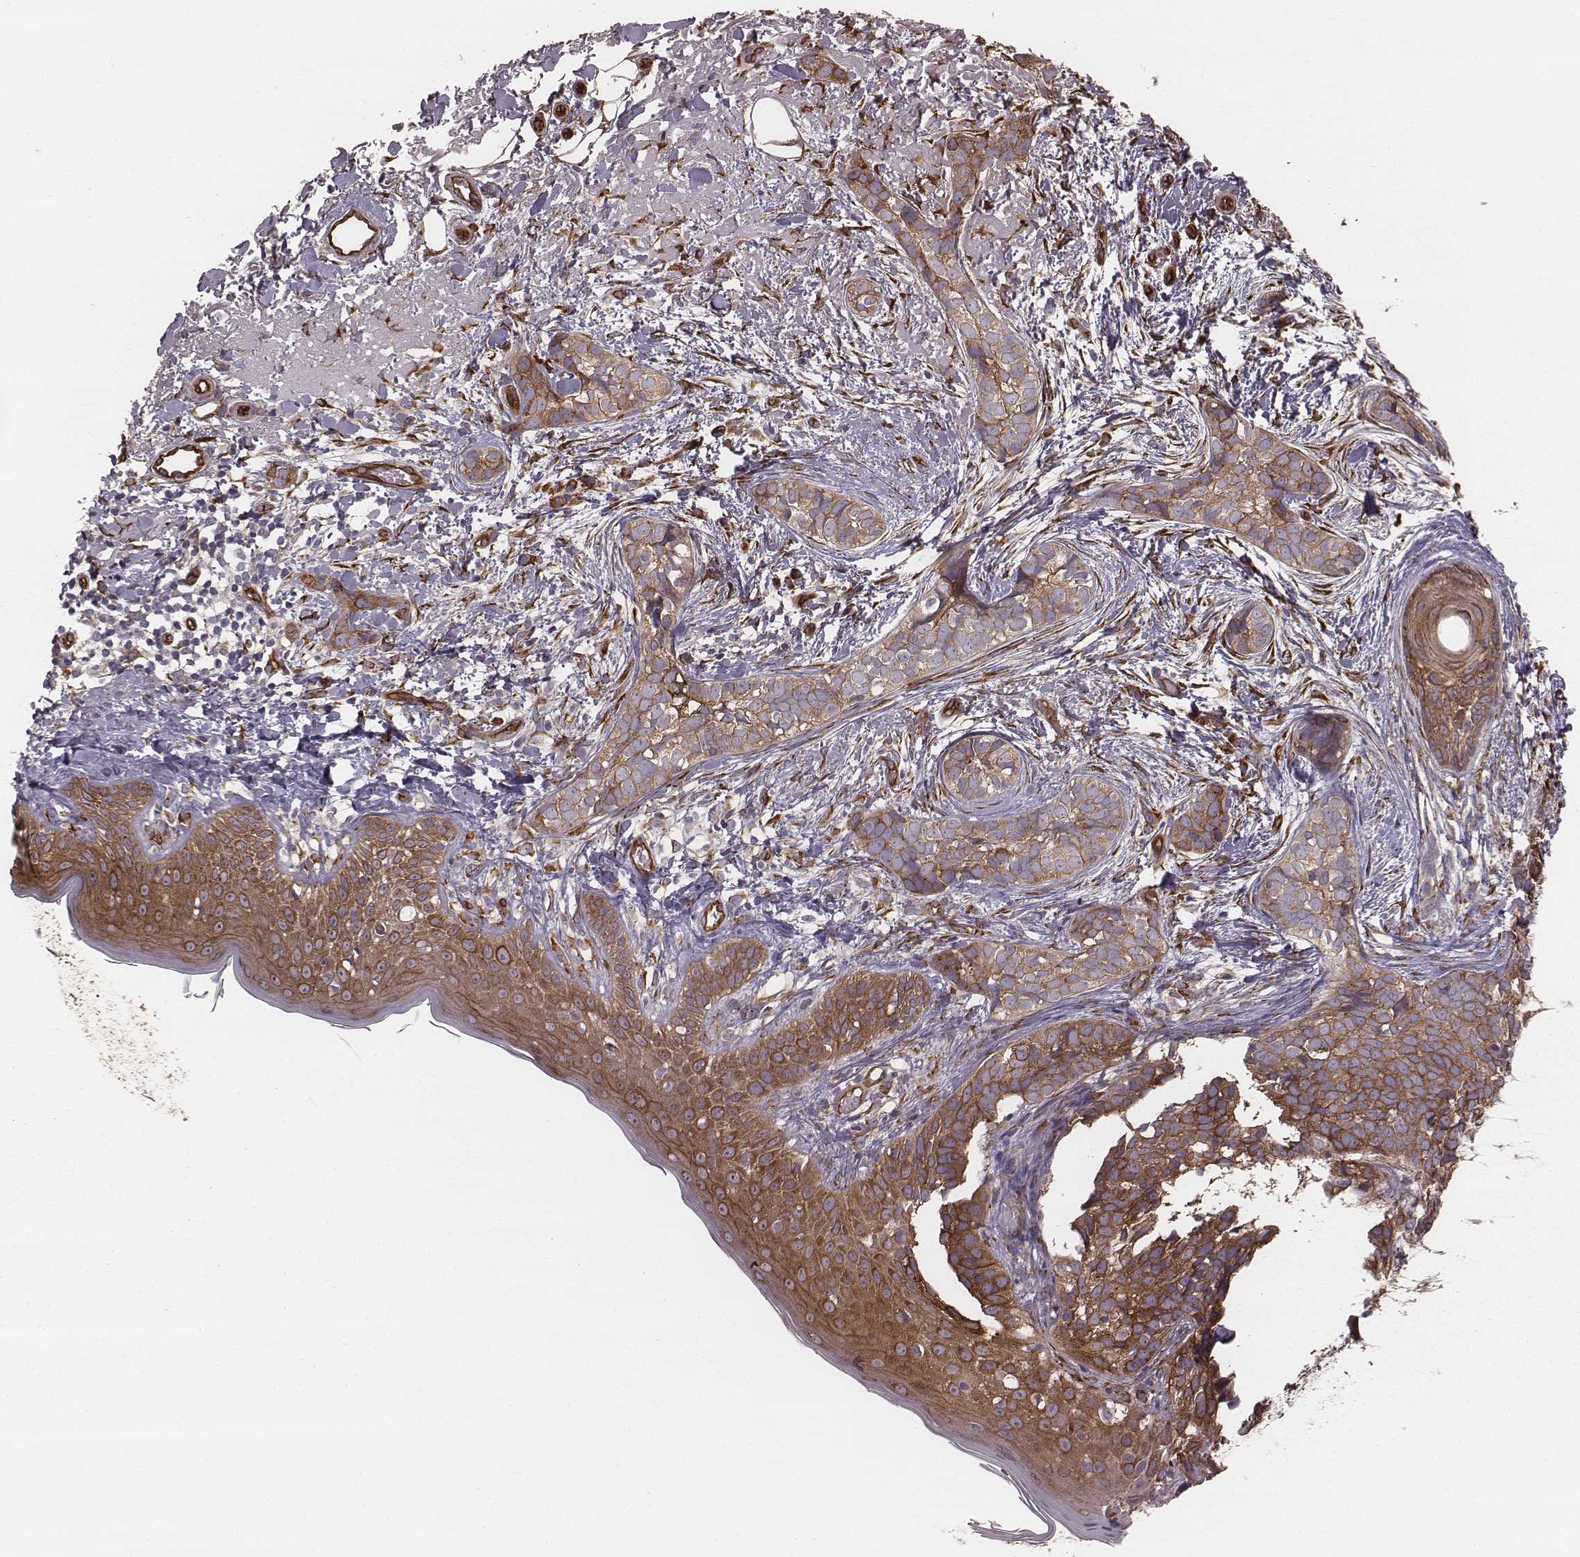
{"staining": {"intensity": "moderate", "quantity": ">75%", "location": "cytoplasmic/membranous"}, "tissue": "skin cancer", "cell_type": "Tumor cells", "image_type": "cancer", "snomed": [{"axis": "morphology", "description": "Basal cell carcinoma"}, {"axis": "topography", "description": "Skin"}], "caption": "Skin cancer (basal cell carcinoma) stained with IHC shows moderate cytoplasmic/membranous positivity in about >75% of tumor cells.", "gene": "PALMD", "patient": {"sex": "male", "age": 87}}